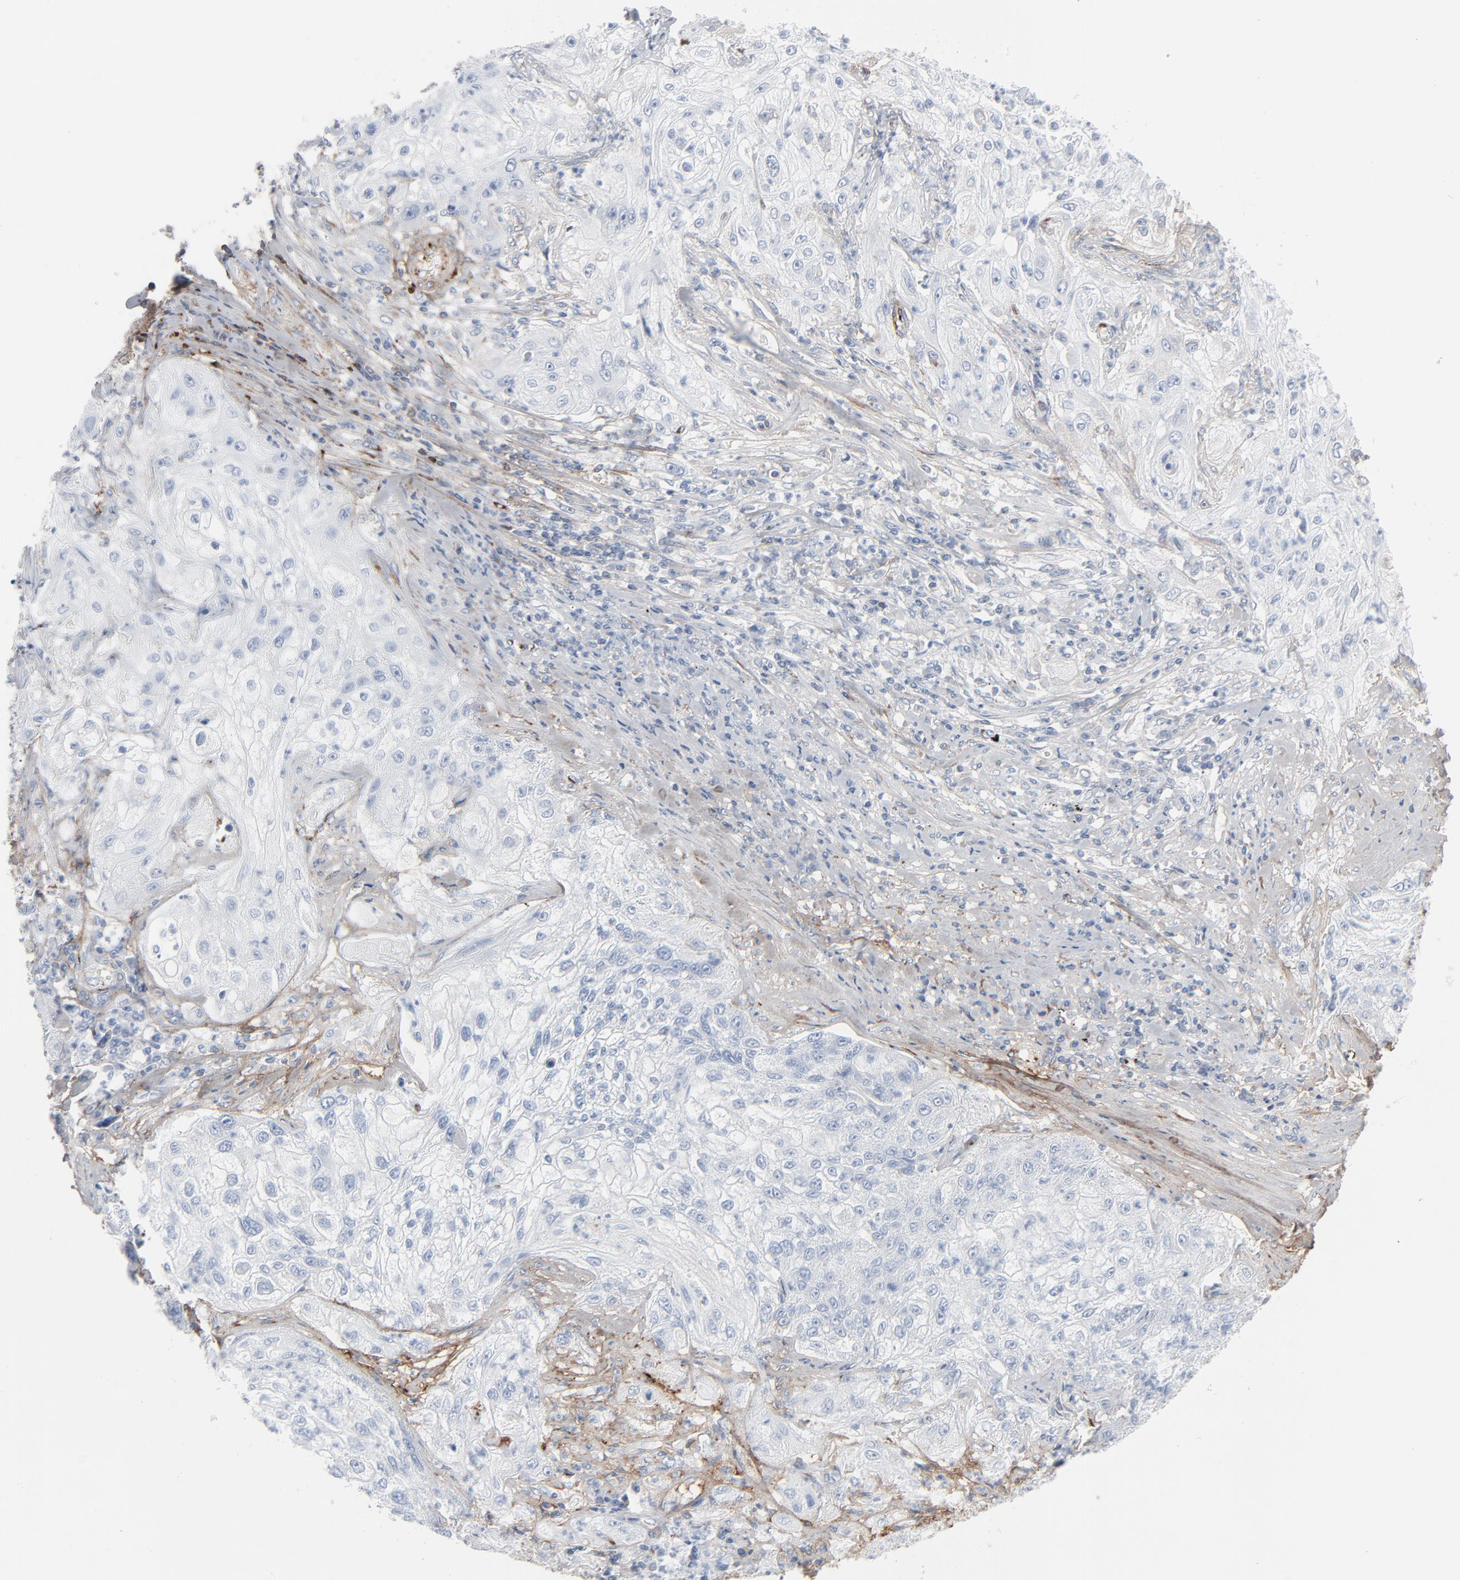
{"staining": {"intensity": "negative", "quantity": "none", "location": "none"}, "tissue": "lung cancer", "cell_type": "Tumor cells", "image_type": "cancer", "snomed": [{"axis": "morphology", "description": "Inflammation, NOS"}, {"axis": "morphology", "description": "Squamous cell carcinoma, NOS"}, {"axis": "topography", "description": "Lymph node"}, {"axis": "topography", "description": "Soft tissue"}, {"axis": "topography", "description": "Lung"}], "caption": "Immunohistochemical staining of squamous cell carcinoma (lung) displays no significant expression in tumor cells.", "gene": "BGN", "patient": {"sex": "male", "age": 66}}